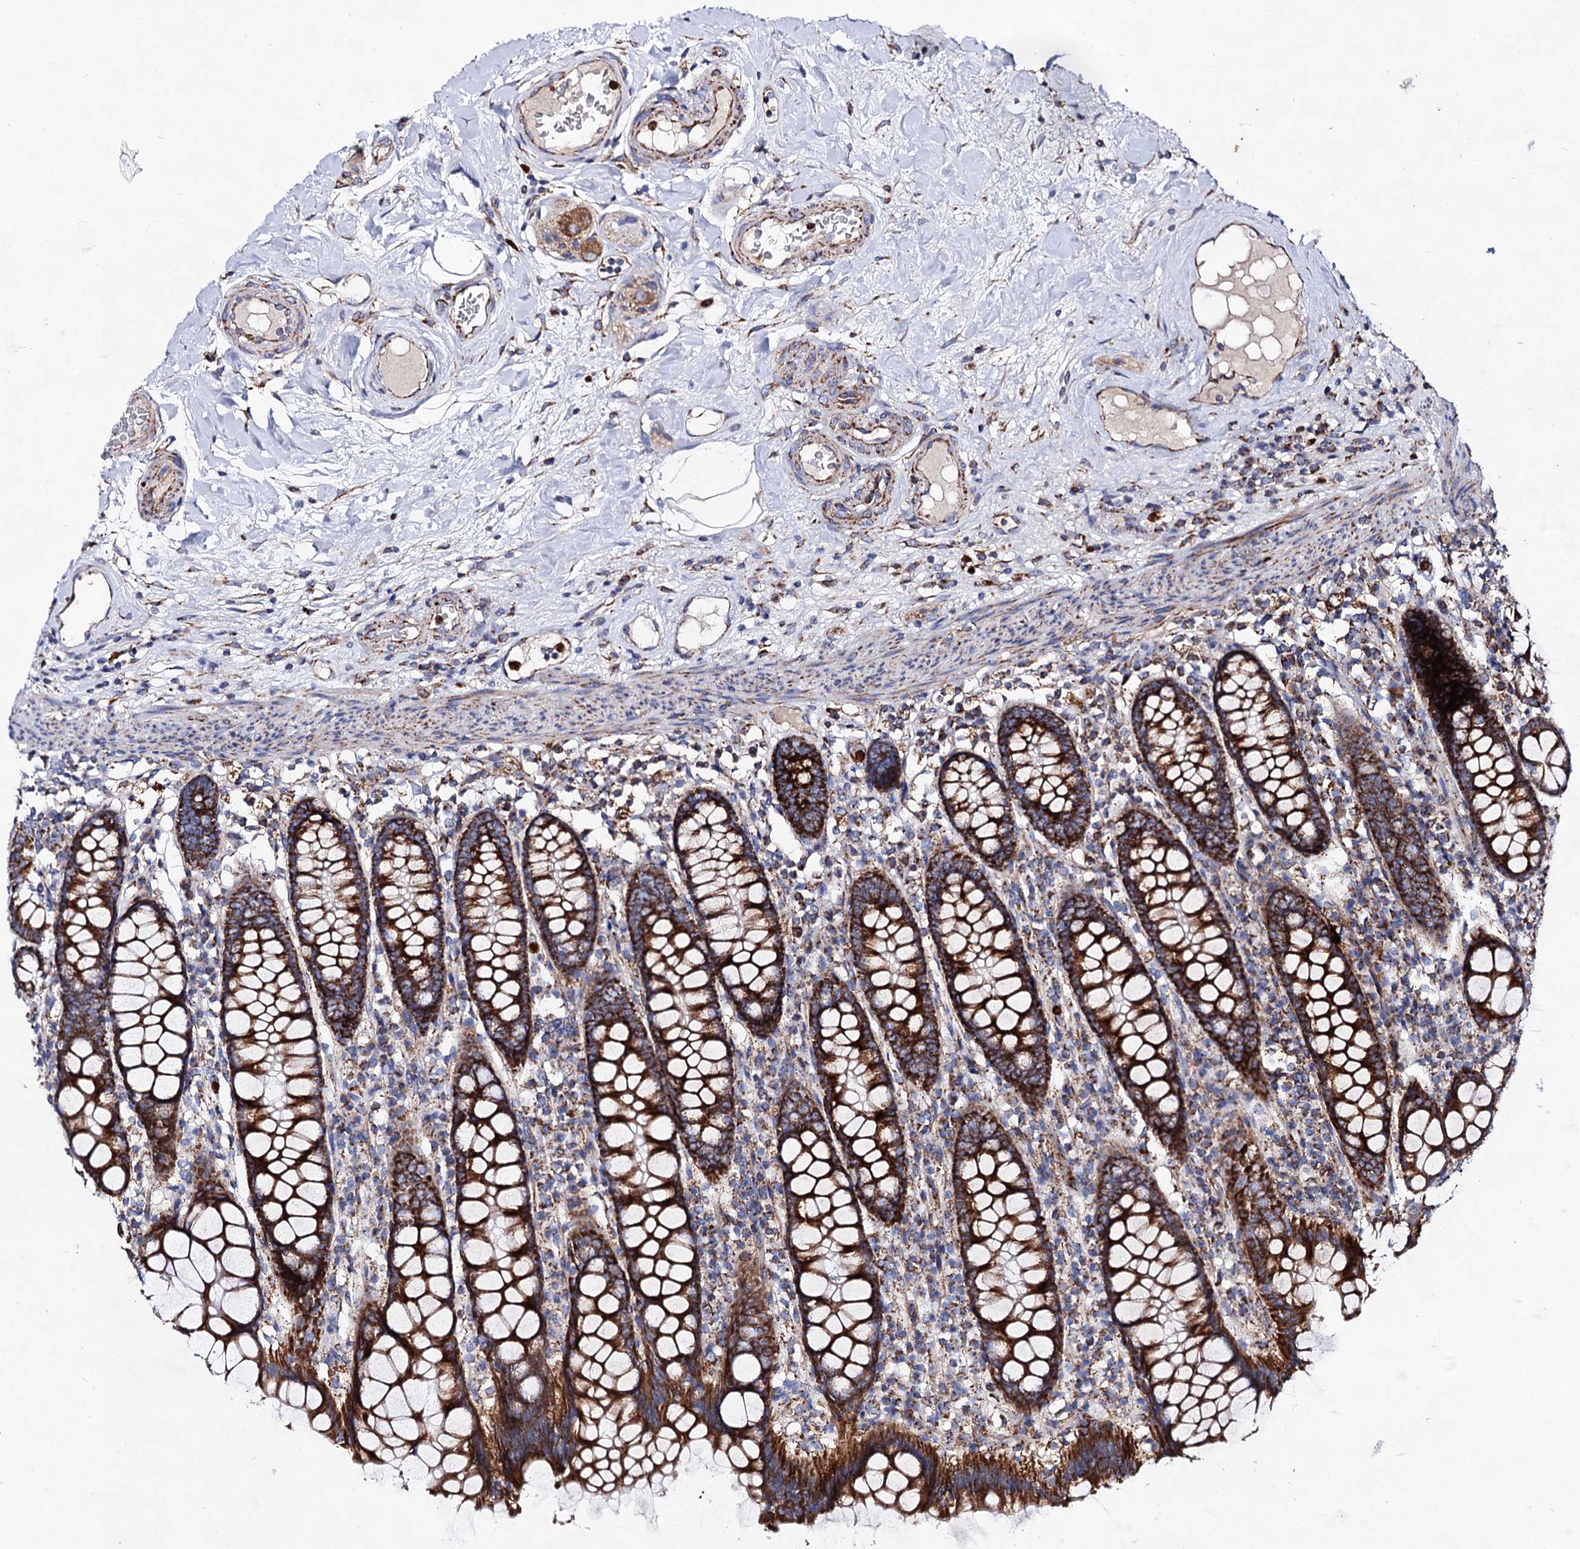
{"staining": {"intensity": "moderate", "quantity": ">75%", "location": "cytoplasmic/membranous"}, "tissue": "colon", "cell_type": "Endothelial cells", "image_type": "normal", "snomed": [{"axis": "morphology", "description": "Normal tissue, NOS"}, {"axis": "topography", "description": "Colon"}], "caption": "Approximately >75% of endothelial cells in unremarkable colon reveal moderate cytoplasmic/membranous protein positivity as visualized by brown immunohistochemical staining.", "gene": "ACAD9", "patient": {"sex": "female", "age": 79}}